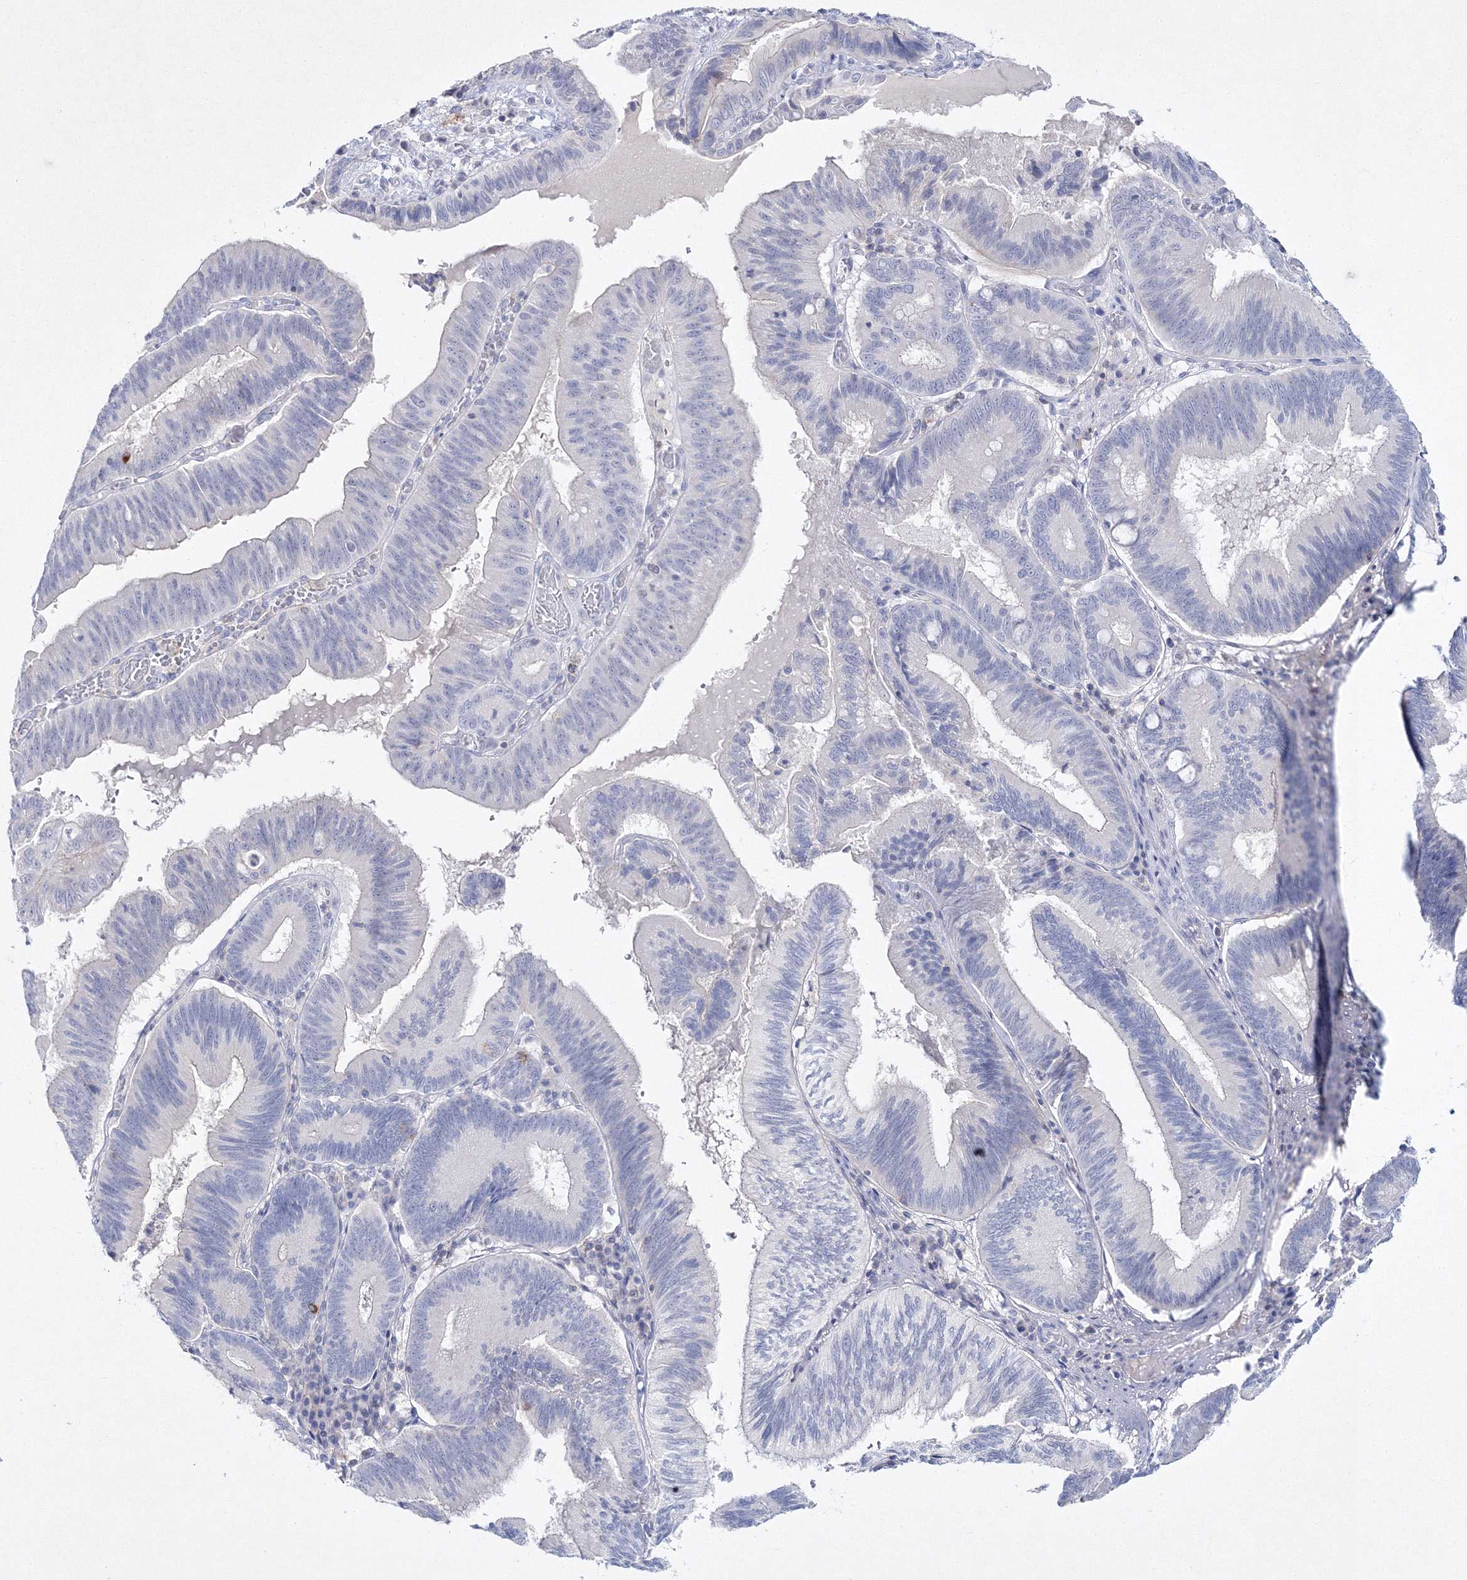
{"staining": {"intensity": "negative", "quantity": "none", "location": "none"}, "tissue": "pancreatic cancer", "cell_type": "Tumor cells", "image_type": "cancer", "snomed": [{"axis": "morphology", "description": "Adenocarcinoma, NOS"}, {"axis": "topography", "description": "Pancreas"}], "caption": "Immunohistochemistry of human pancreatic cancer (adenocarcinoma) reveals no positivity in tumor cells.", "gene": "NEU4", "patient": {"sex": "male", "age": 82}}